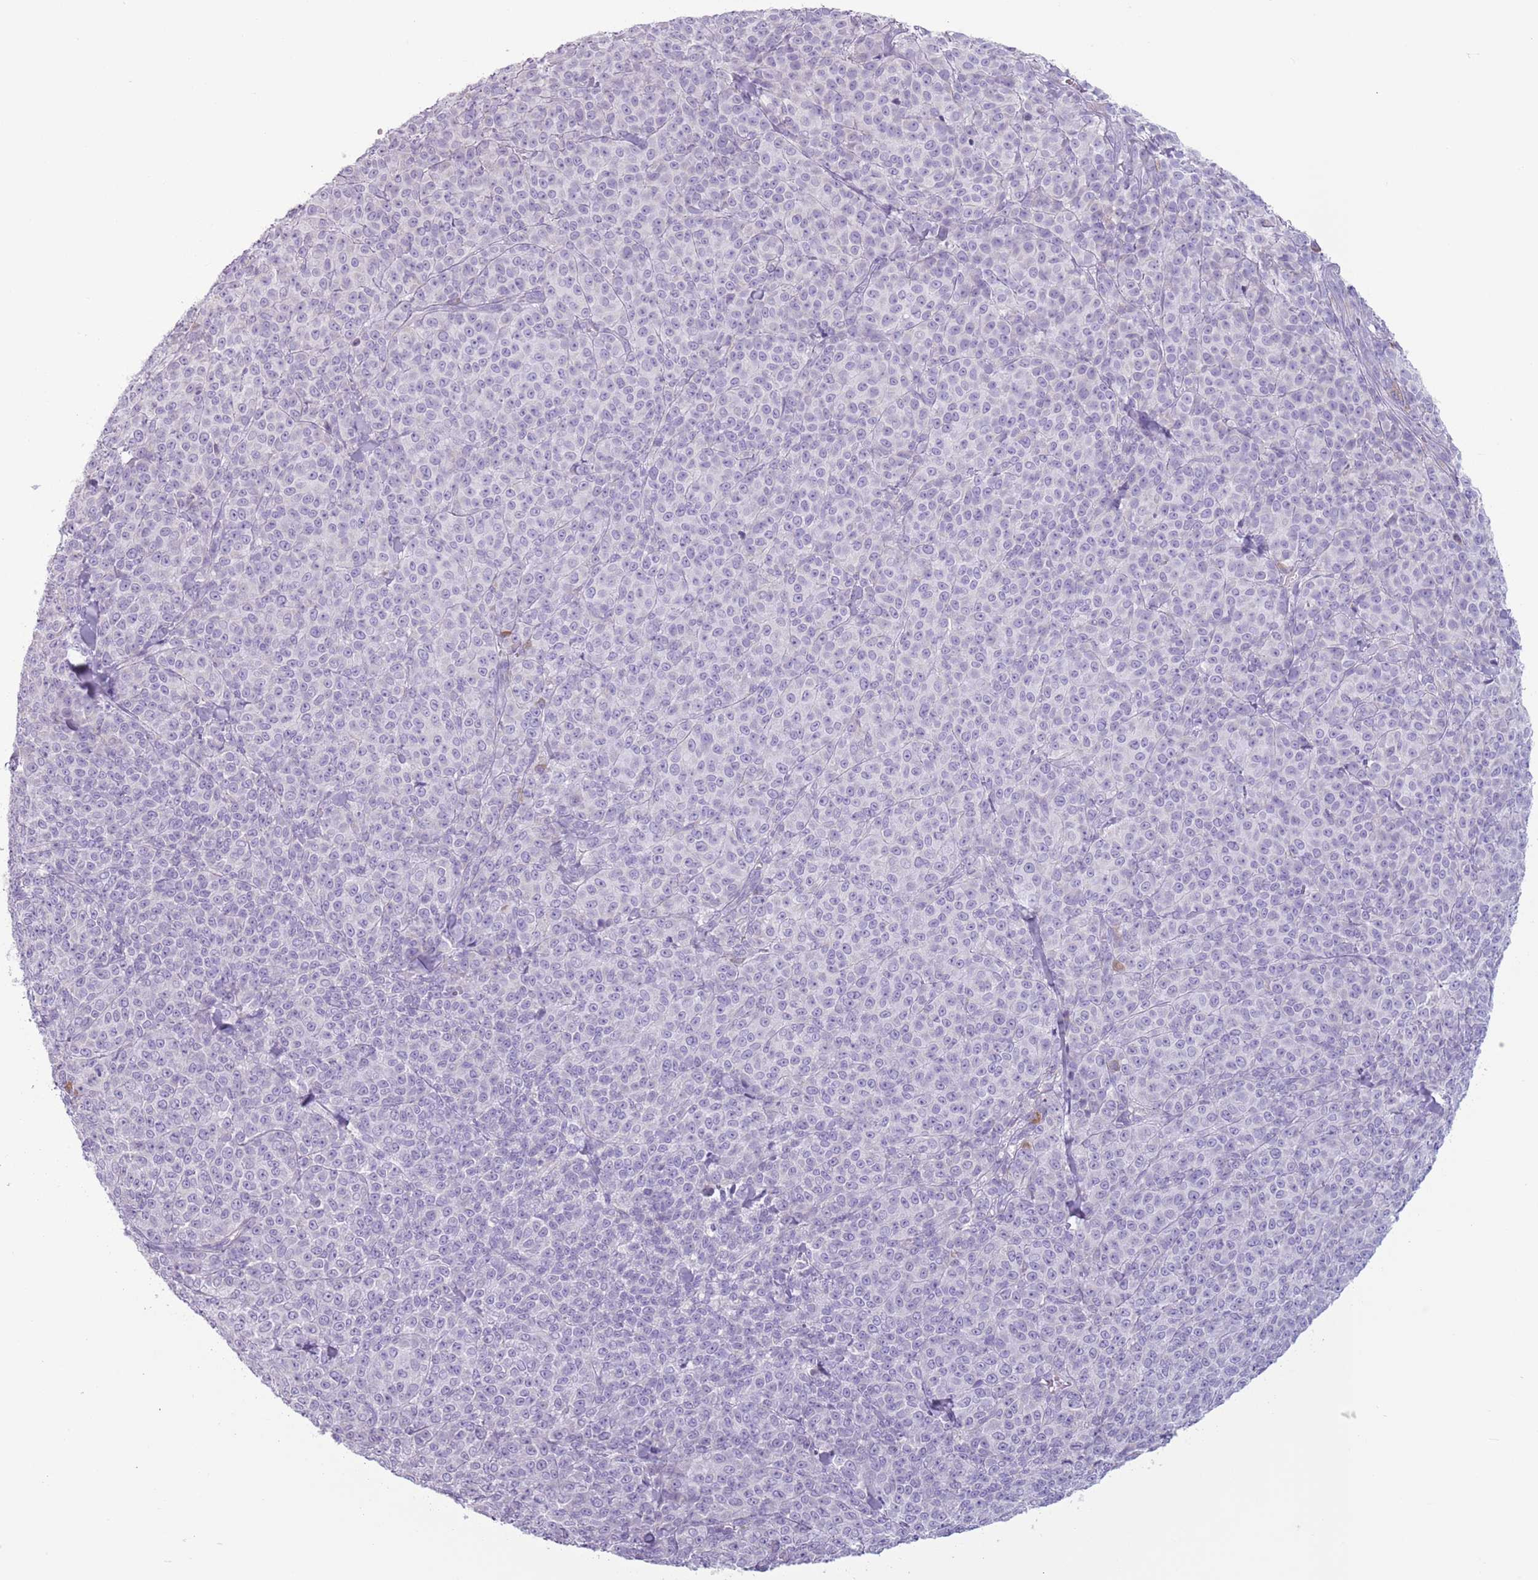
{"staining": {"intensity": "negative", "quantity": "none", "location": "none"}, "tissue": "melanoma", "cell_type": "Tumor cells", "image_type": "cancer", "snomed": [{"axis": "morphology", "description": "Normal tissue, NOS"}, {"axis": "morphology", "description": "Malignant melanoma, NOS"}, {"axis": "topography", "description": "Skin"}], "caption": "Protein analysis of malignant melanoma shows no significant staining in tumor cells.", "gene": "HYOU1", "patient": {"sex": "female", "age": 34}}